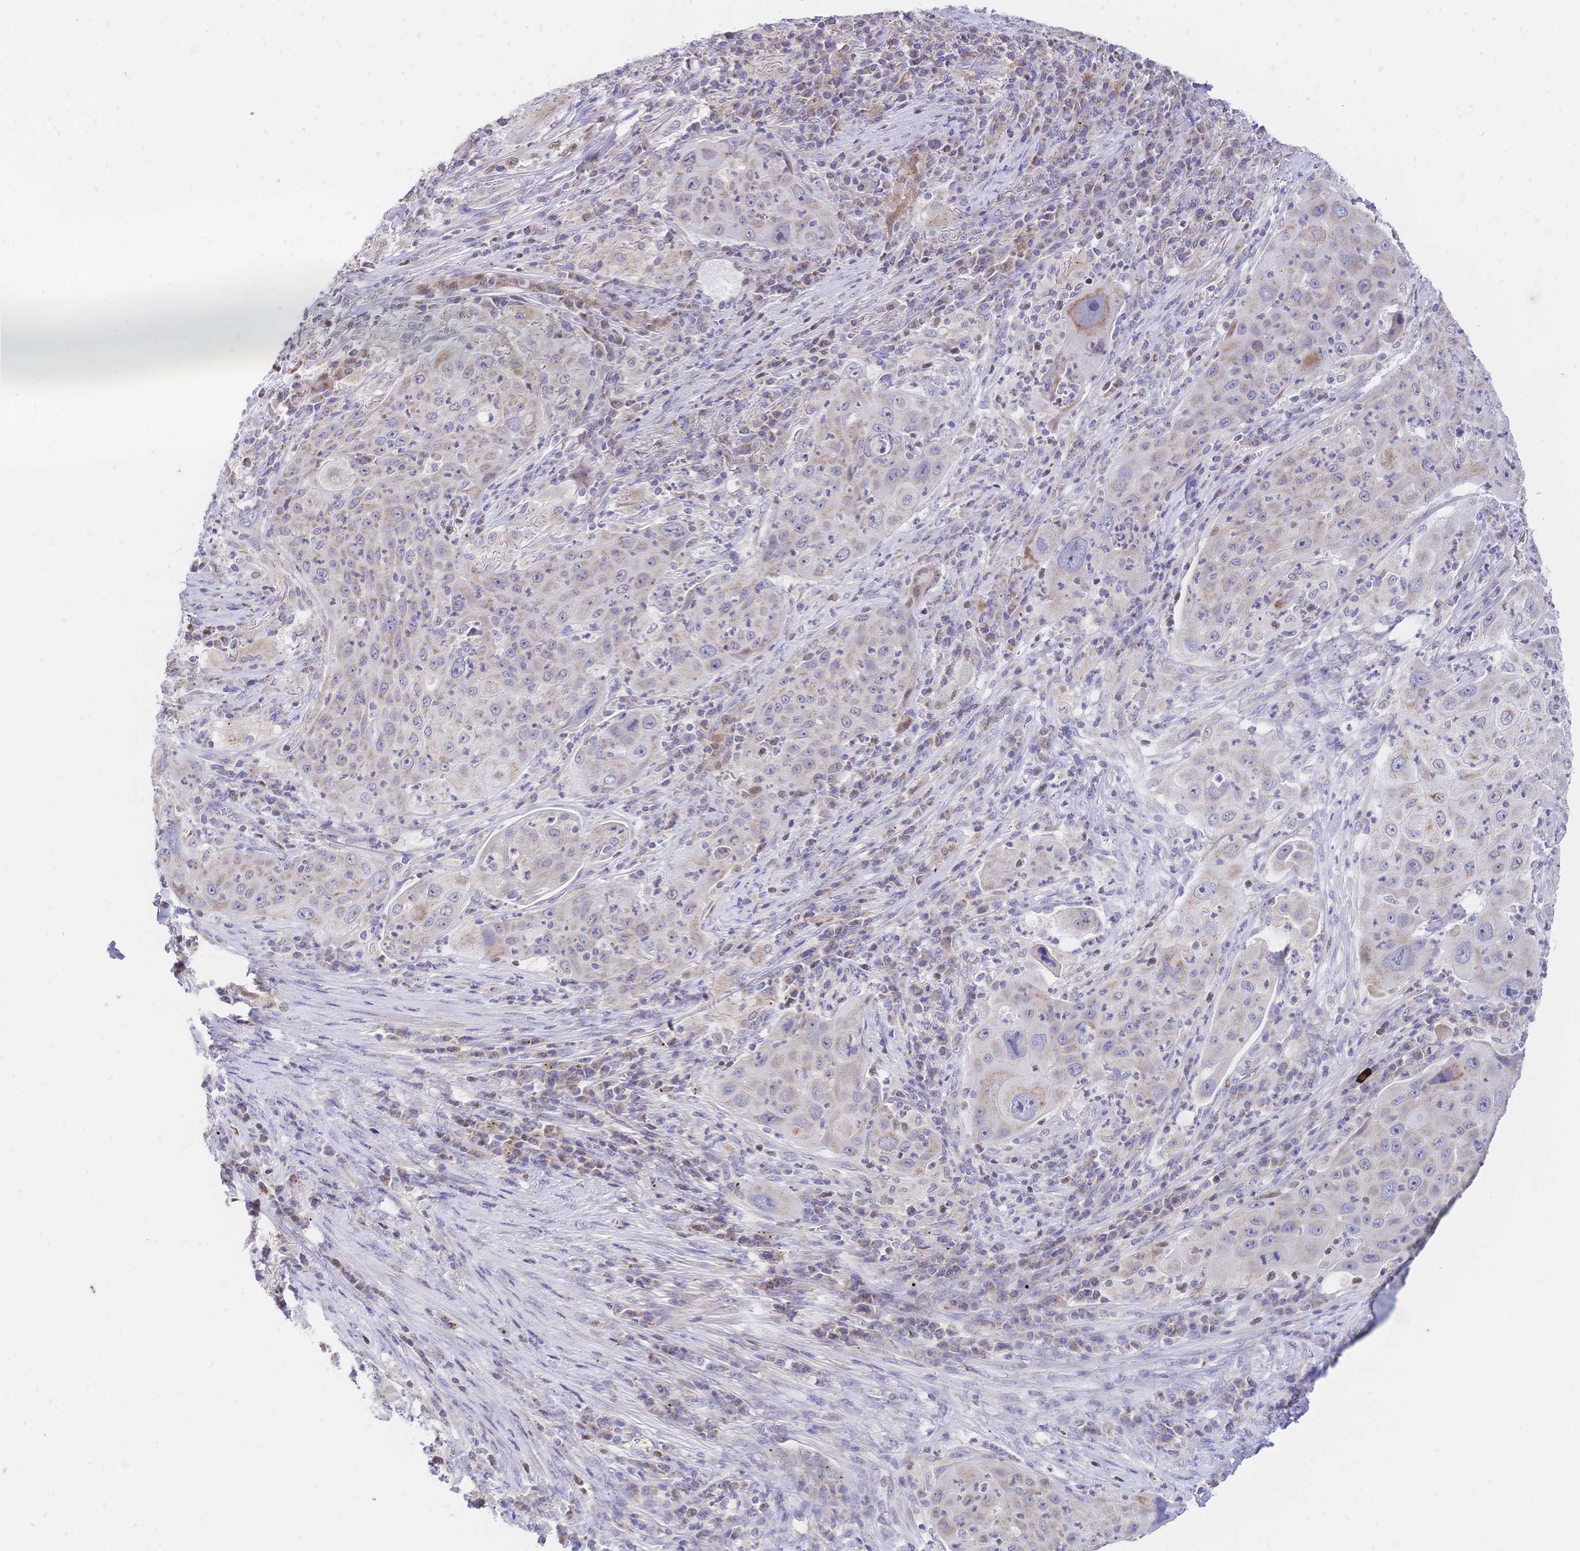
{"staining": {"intensity": "weak", "quantity": "<25%", "location": "cytoplasmic/membranous"}, "tissue": "lung cancer", "cell_type": "Tumor cells", "image_type": "cancer", "snomed": [{"axis": "morphology", "description": "Squamous cell carcinoma, NOS"}, {"axis": "topography", "description": "Lung"}], "caption": "Lung cancer was stained to show a protein in brown. There is no significant positivity in tumor cells.", "gene": "CLEC18B", "patient": {"sex": "female", "age": 59}}